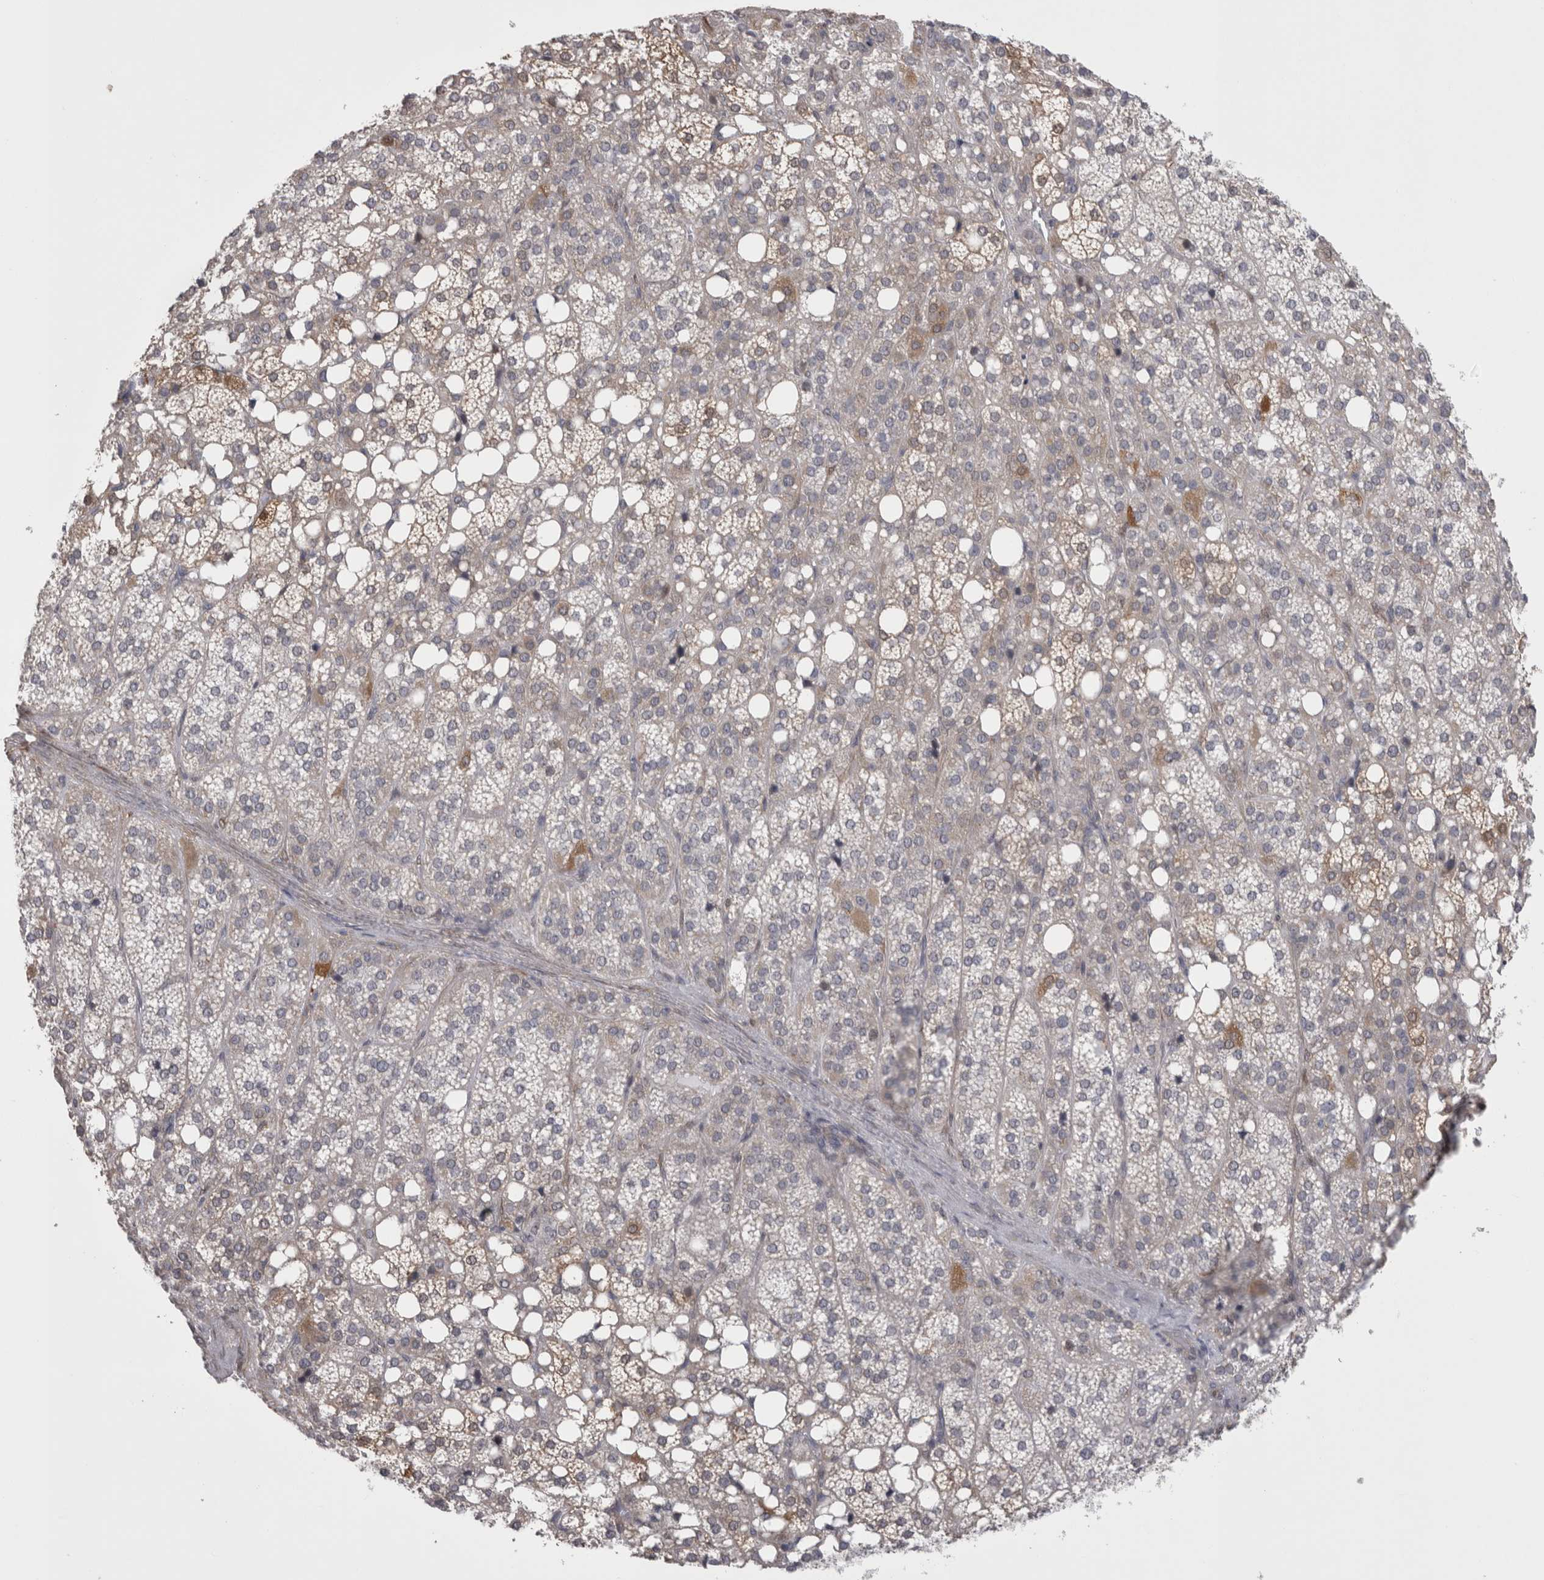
{"staining": {"intensity": "moderate", "quantity": "<25%", "location": "cytoplasmic/membranous"}, "tissue": "adrenal gland", "cell_type": "Glandular cells", "image_type": "normal", "snomed": [{"axis": "morphology", "description": "Normal tissue, NOS"}, {"axis": "topography", "description": "Adrenal gland"}], "caption": "Immunohistochemical staining of unremarkable human adrenal gland shows moderate cytoplasmic/membranous protein staining in about <25% of glandular cells.", "gene": "CHIC1", "patient": {"sex": "female", "age": 59}}